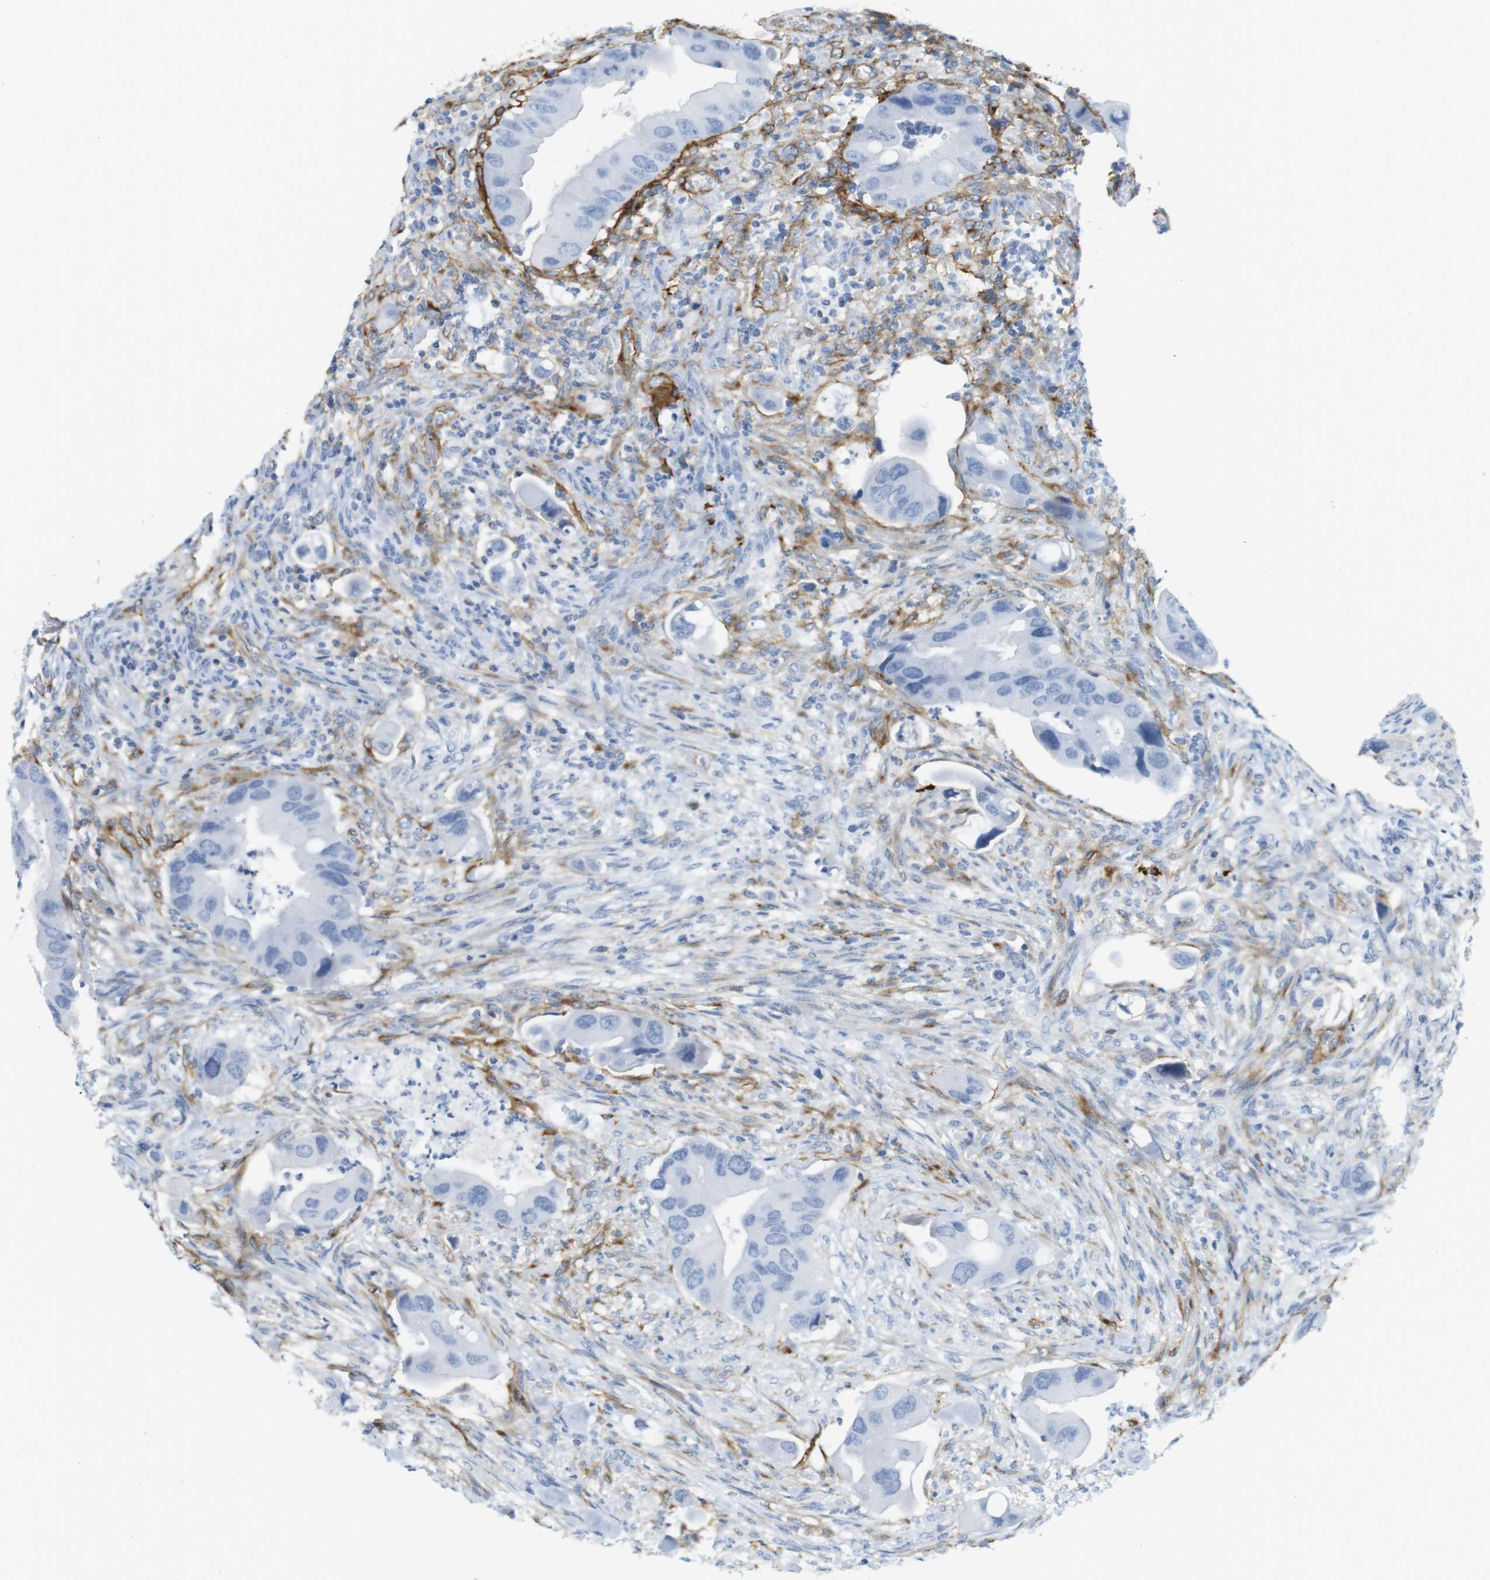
{"staining": {"intensity": "negative", "quantity": "none", "location": "none"}, "tissue": "colorectal cancer", "cell_type": "Tumor cells", "image_type": "cancer", "snomed": [{"axis": "morphology", "description": "Adenocarcinoma, NOS"}, {"axis": "topography", "description": "Rectum"}], "caption": "A high-resolution micrograph shows immunohistochemistry staining of colorectal cancer (adenocarcinoma), which reveals no significant staining in tumor cells.", "gene": "F2R", "patient": {"sex": "female", "age": 57}}